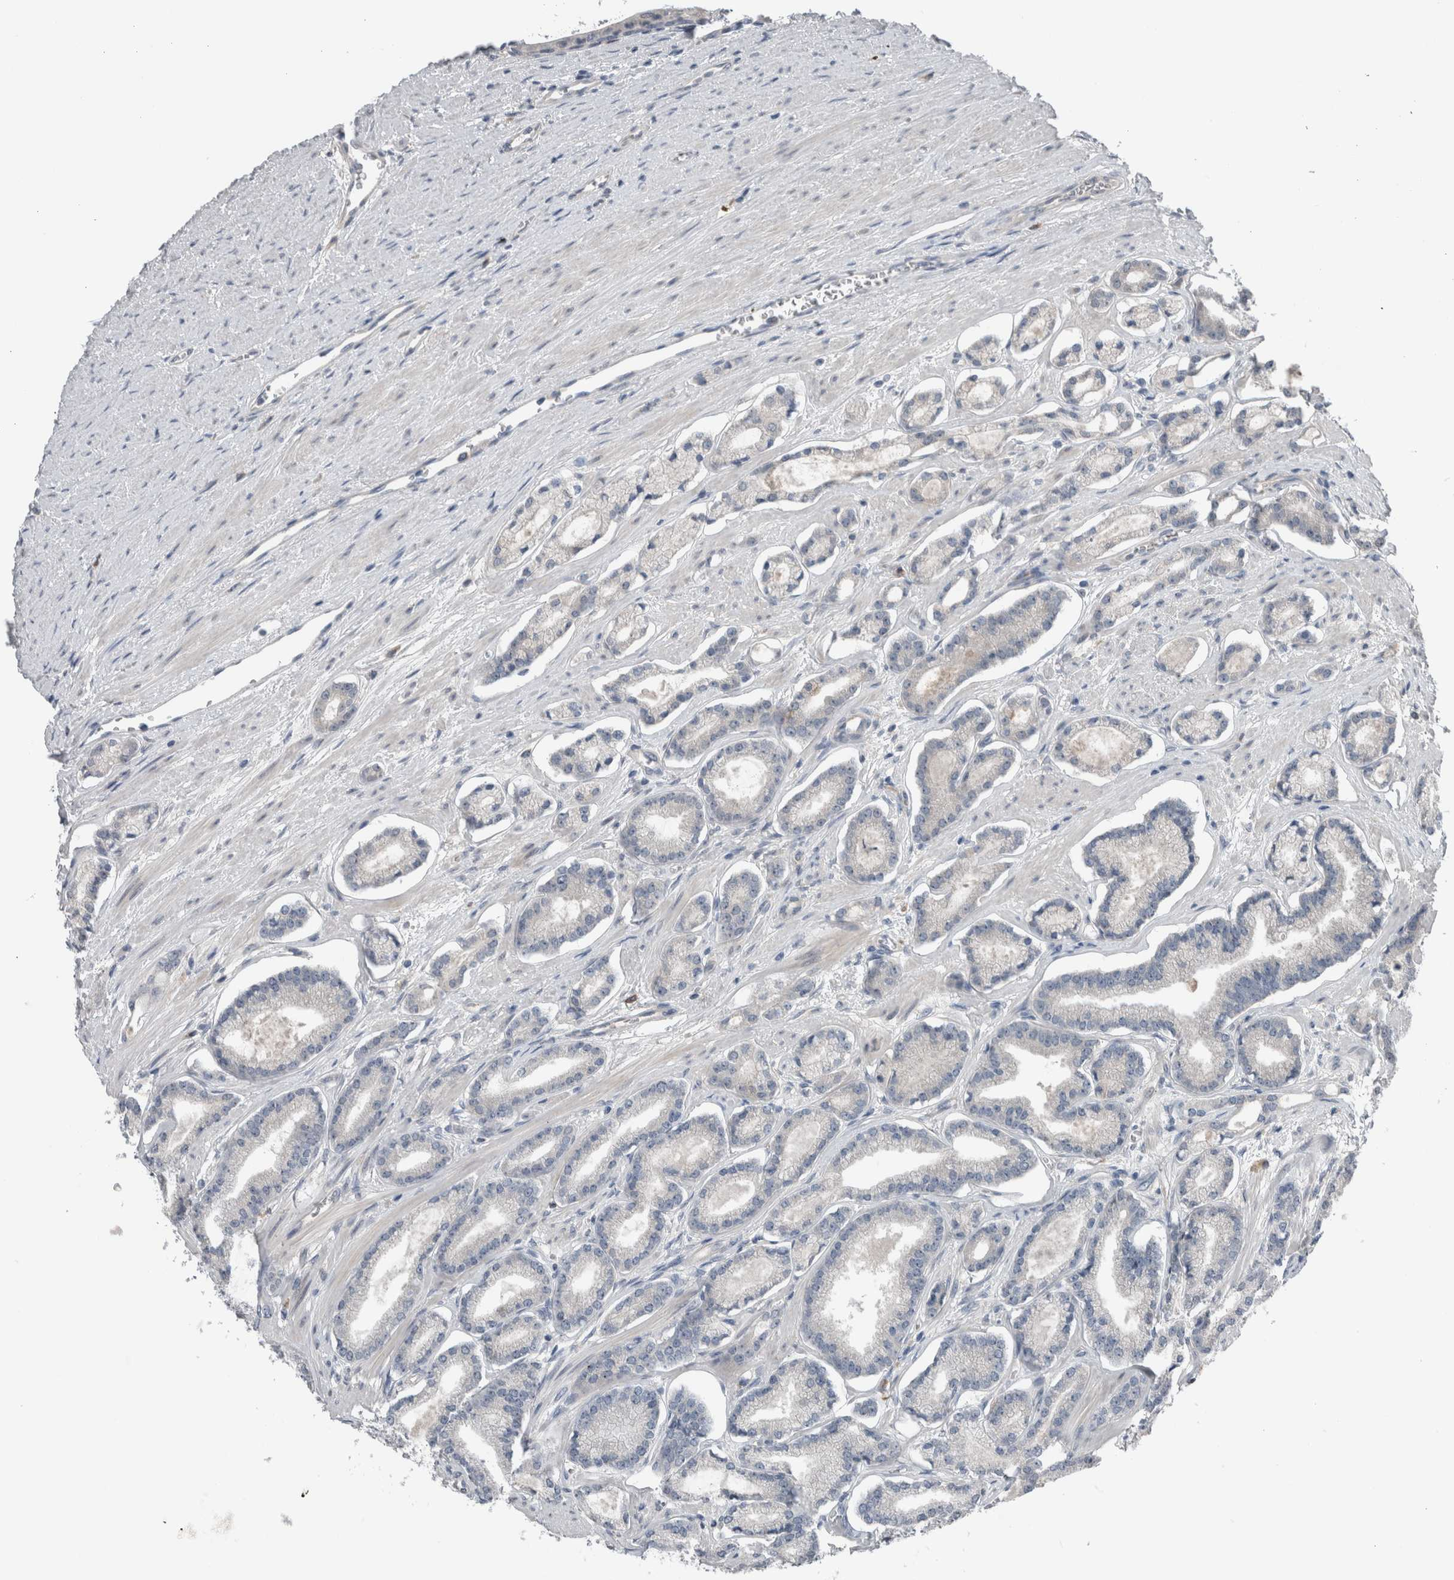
{"staining": {"intensity": "negative", "quantity": "none", "location": "none"}, "tissue": "prostate cancer", "cell_type": "Tumor cells", "image_type": "cancer", "snomed": [{"axis": "morphology", "description": "Adenocarcinoma, Low grade"}, {"axis": "topography", "description": "Prostate"}], "caption": "This is an immunohistochemistry (IHC) image of prostate low-grade adenocarcinoma. There is no staining in tumor cells.", "gene": "CRNN", "patient": {"sex": "male", "age": 60}}